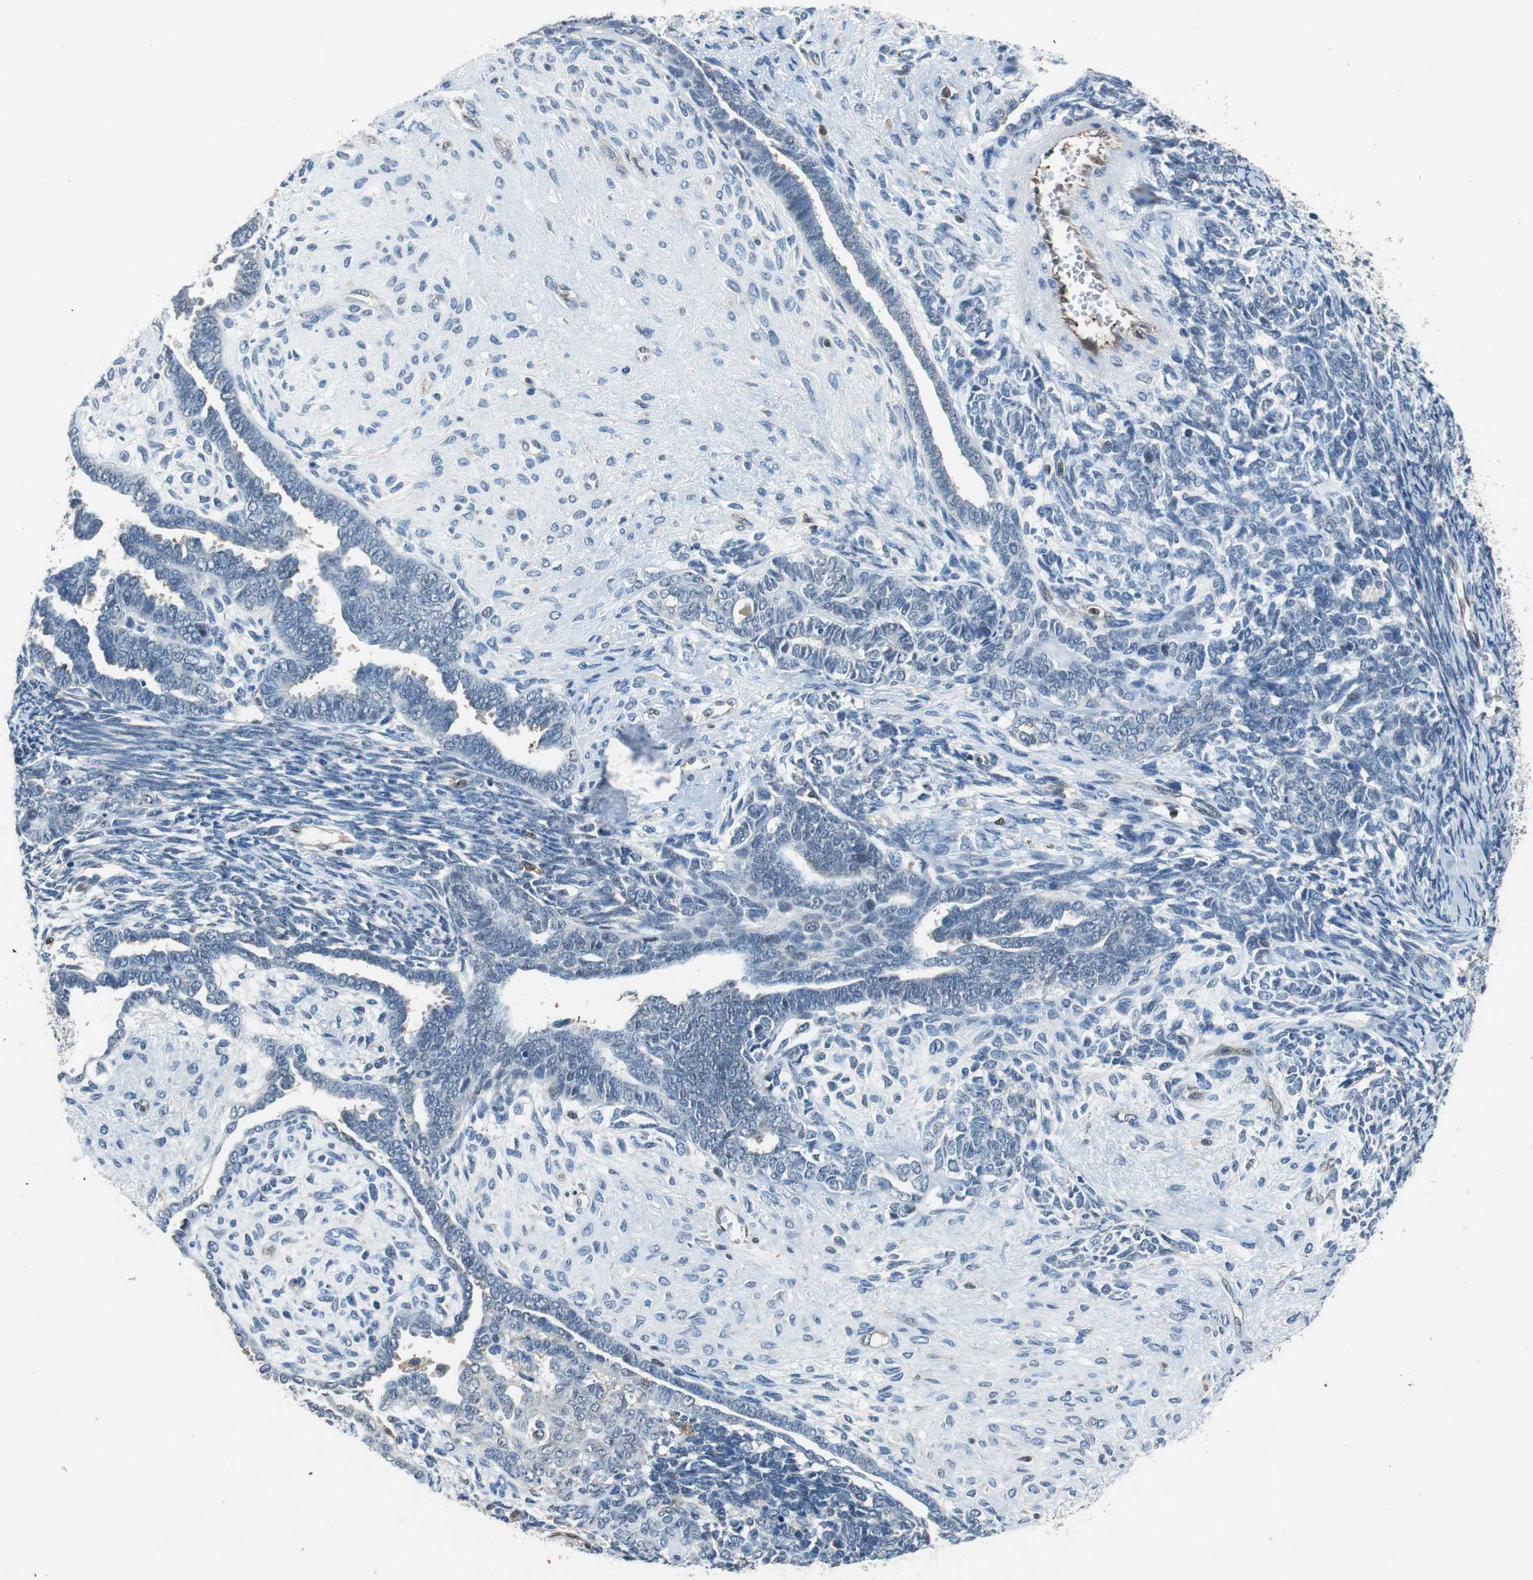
{"staining": {"intensity": "negative", "quantity": "none", "location": "none"}, "tissue": "endometrial cancer", "cell_type": "Tumor cells", "image_type": "cancer", "snomed": [{"axis": "morphology", "description": "Neoplasm, malignant, NOS"}, {"axis": "topography", "description": "Endometrium"}], "caption": "Protein analysis of neoplasm (malignant) (endometrial) displays no significant positivity in tumor cells. The staining is performed using DAB (3,3'-diaminobenzidine) brown chromogen with nuclei counter-stained in using hematoxylin.", "gene": "GSDMD", "patient": {"sex": "female", "age": 74}}